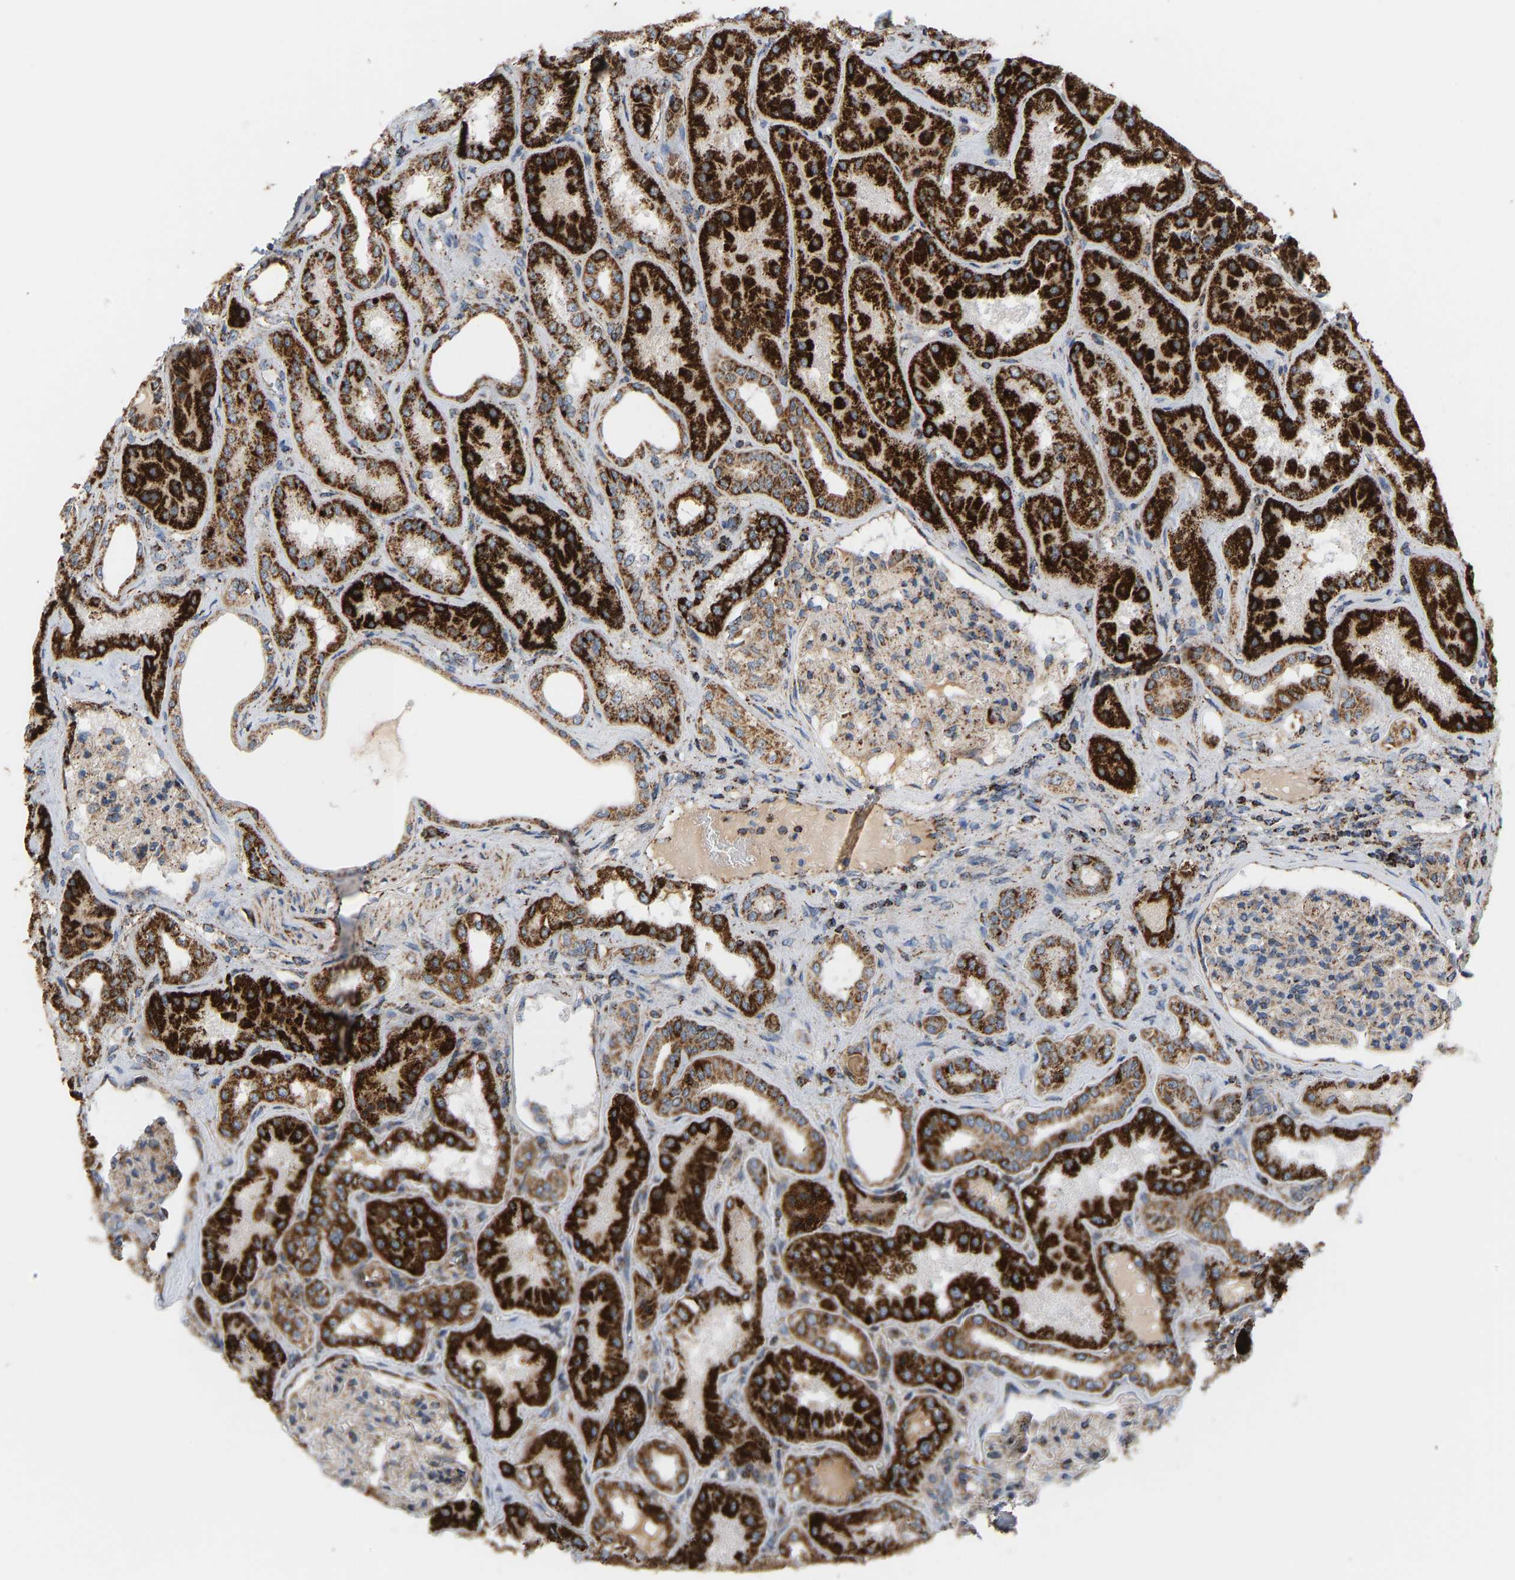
{"staining": {"intensity": "moderate", "quantity": ">75%", "location": "cytoplasmic/membranous"}, "tissue": "kidney", "cell_type": "Cells in glomeruli", "image_type": "normal", "snomed": [{"axis": "morphology", "description": "Normal tissue, NOS"}, {"axis": "topography", "description": "Kidney"}], "caption": "Immunohistochemistry (IHC) micrograph of unremarkable kidney: kidney stained using immunohistochemistry (IHC) exhibits medium levels of moderate protein expression localized specifically in the cytoplasmic/membranous of cells in glomeruli, appearing as a cytoplasmic/membranous brown color.", "gene": "GPSM2", "patient": {"sex": "female", "age": 56}}